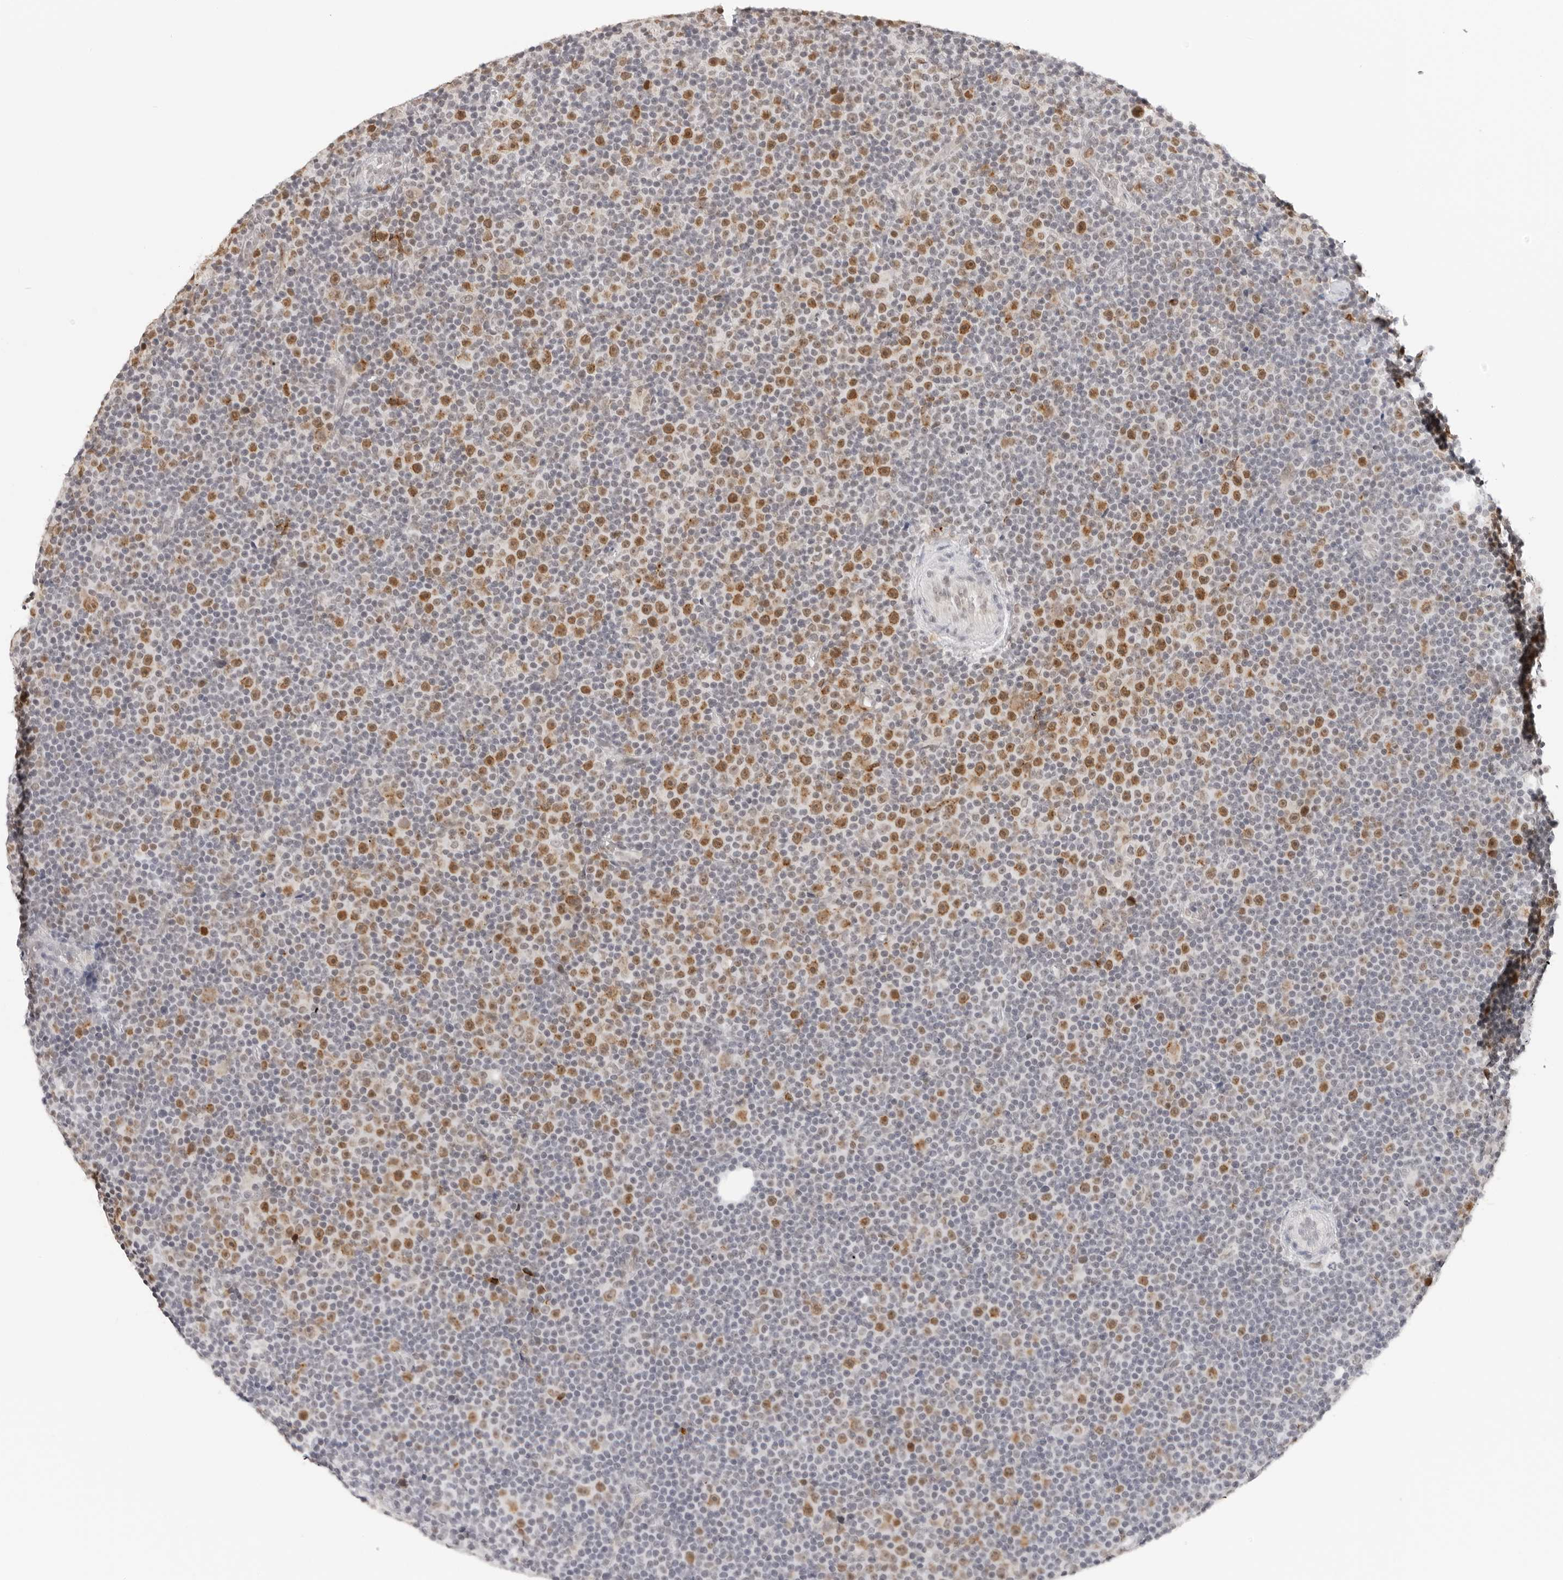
{"staining": {"intensity": "moderate", "quantity": ">75%", "location": "nuclear"}, "tissue": "lymphoma", "cell_type": "Tumor cells", "image_type": "cancer", "snomed": [{"axis": "morphology", "description": "Malignant lymphoma, non-Hodgkin's type, Low grade"}, {"axis": "topography", "description": "Lymph node"}], "caption": "Protein expression analysis of lymphoma demonstrates moderate nuclear expression in about >75% of tumor cells.", "gene": "MSH6", "patient": {"sex": "female", "age": 67}}